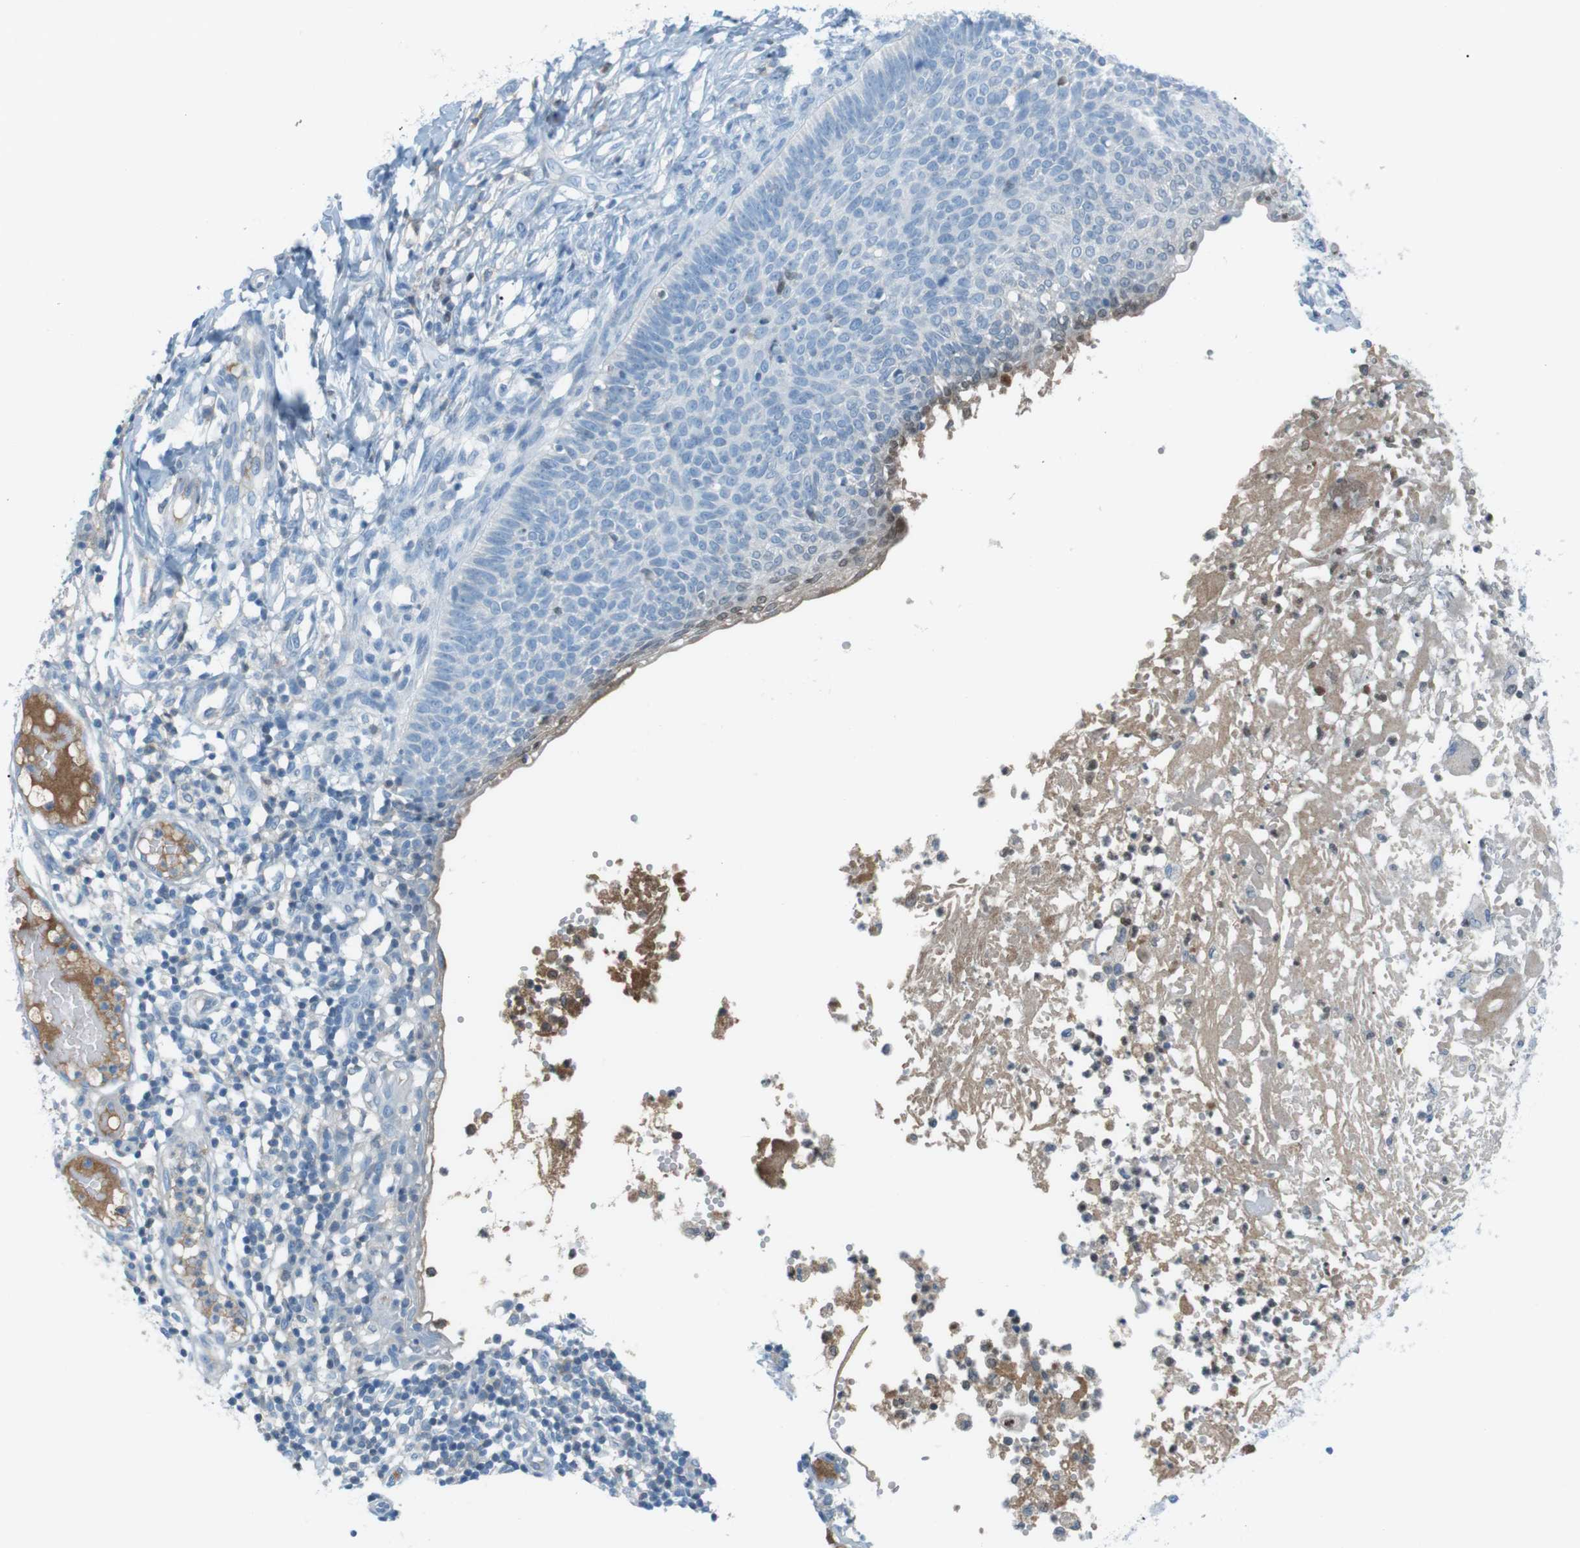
{"staining": {"intensity": "negative", "quantity": "none", "location": "none"}, "tissue": "skin cancer", "cell_type": "Tumor cells", "image_type": "cancer", "snomed": [{"axis": "morphology", "description": "Normal tissue, NOS"}, {"axis": "morphology", "description": "Basal cell carcinoma"}, {"axis": "topography", "description": "Skin"}], "caption": "The immunohistochemistry micrograph has no significant expression in tumor cells of basal cell carcinoma (skin) tissue.", "gene": "AZGP1", "patient": {"sex": "male", "age": 87}}